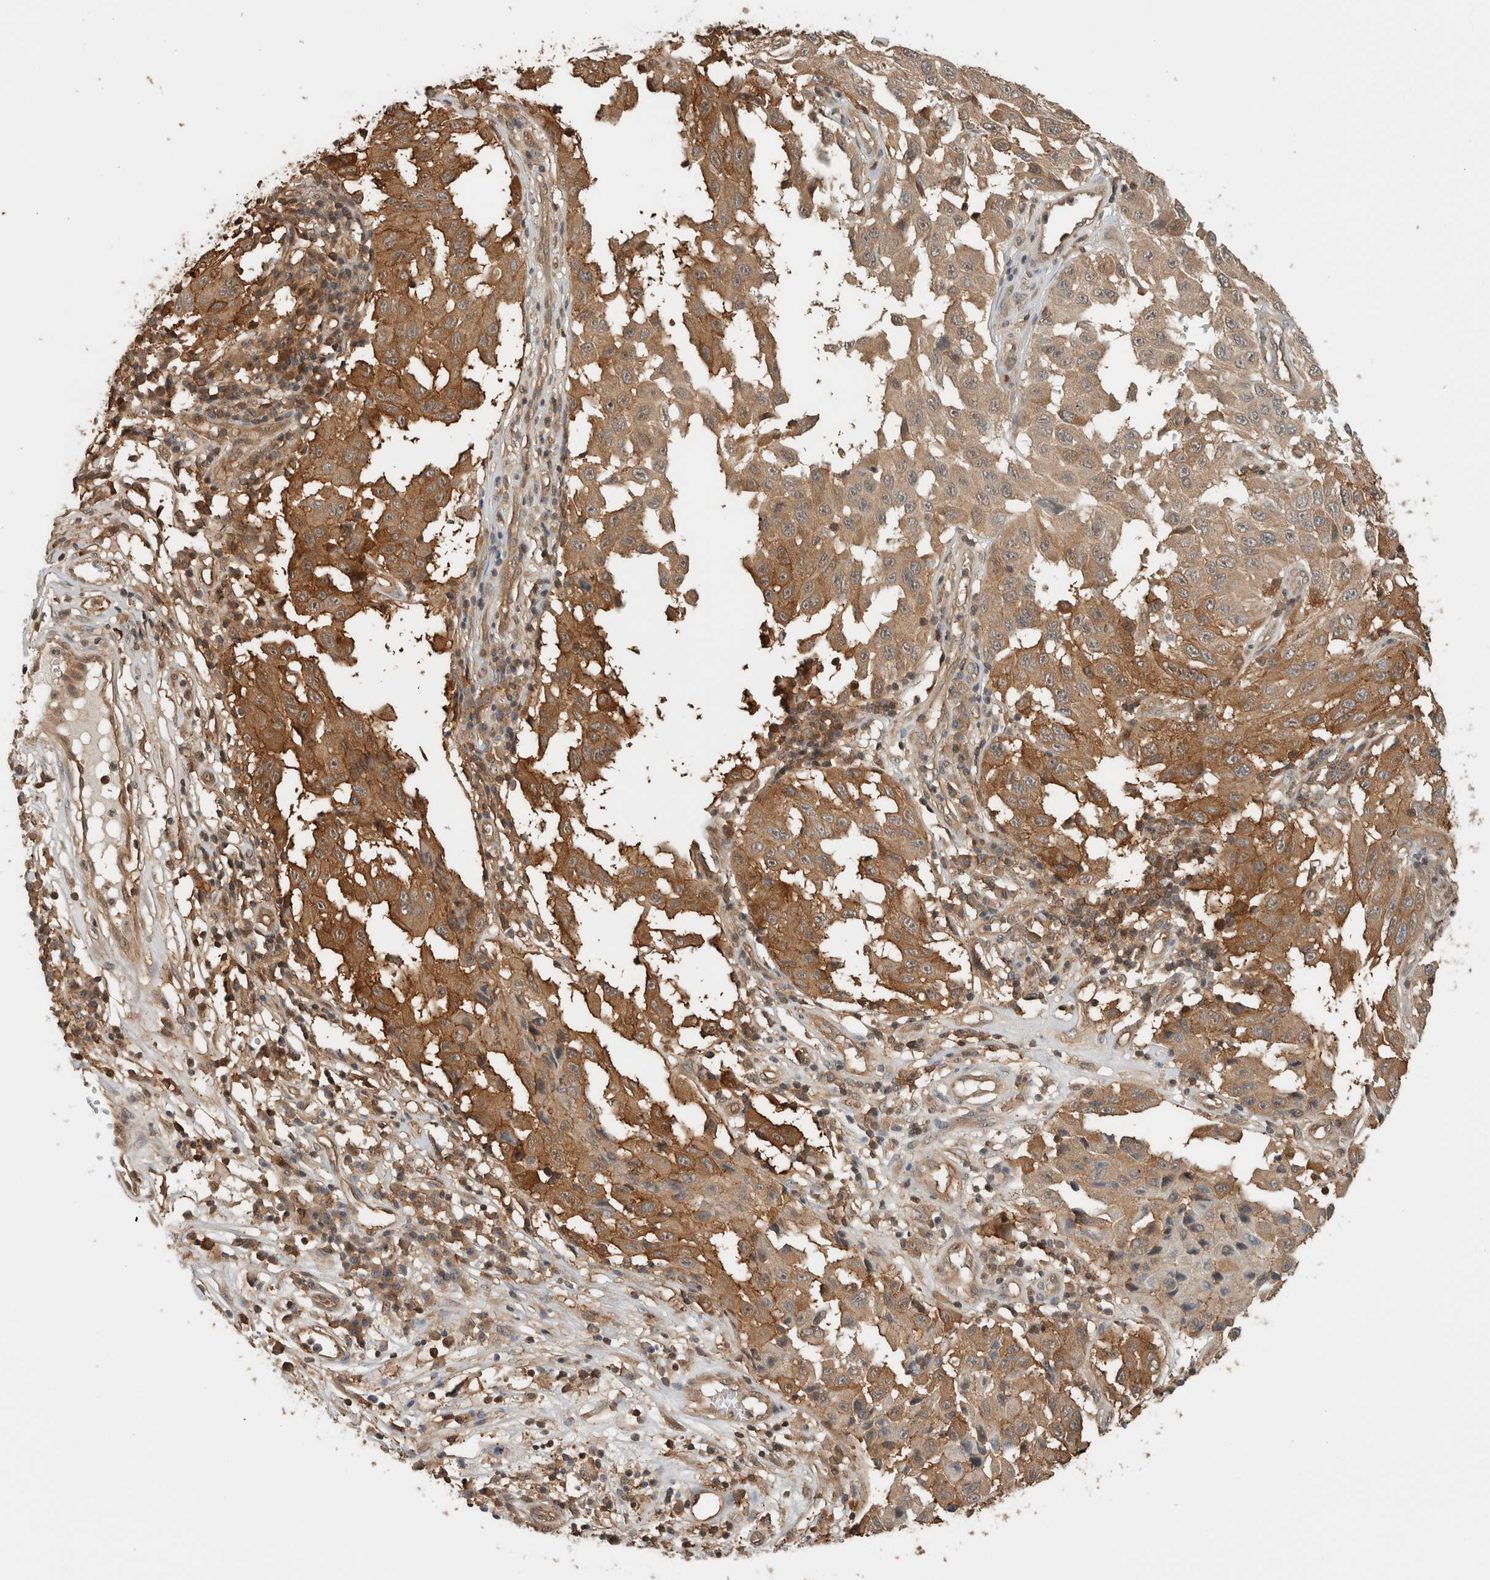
{"staining": {"intensity": "moderate", "quantity": "25%-75%", "location": "cytoplasmic/membranous"}, "tissue": "melanoma", "cell_type": "Tumor cells", "image_type": "cancer", "snomed": [{"axis": "morphology", "description": "Malignant melanoma, NOS"}, {"axis": "topography", "description": "Skin"}], "caption": "There is medium levels of moderate cytoplasmic/membranous positivity in tumor cells of melanoma, as demonstrated by immunohistochemical staining (brown color).", "gene": "PFDN4", "patient": {"sex": "male", "age": 30}}